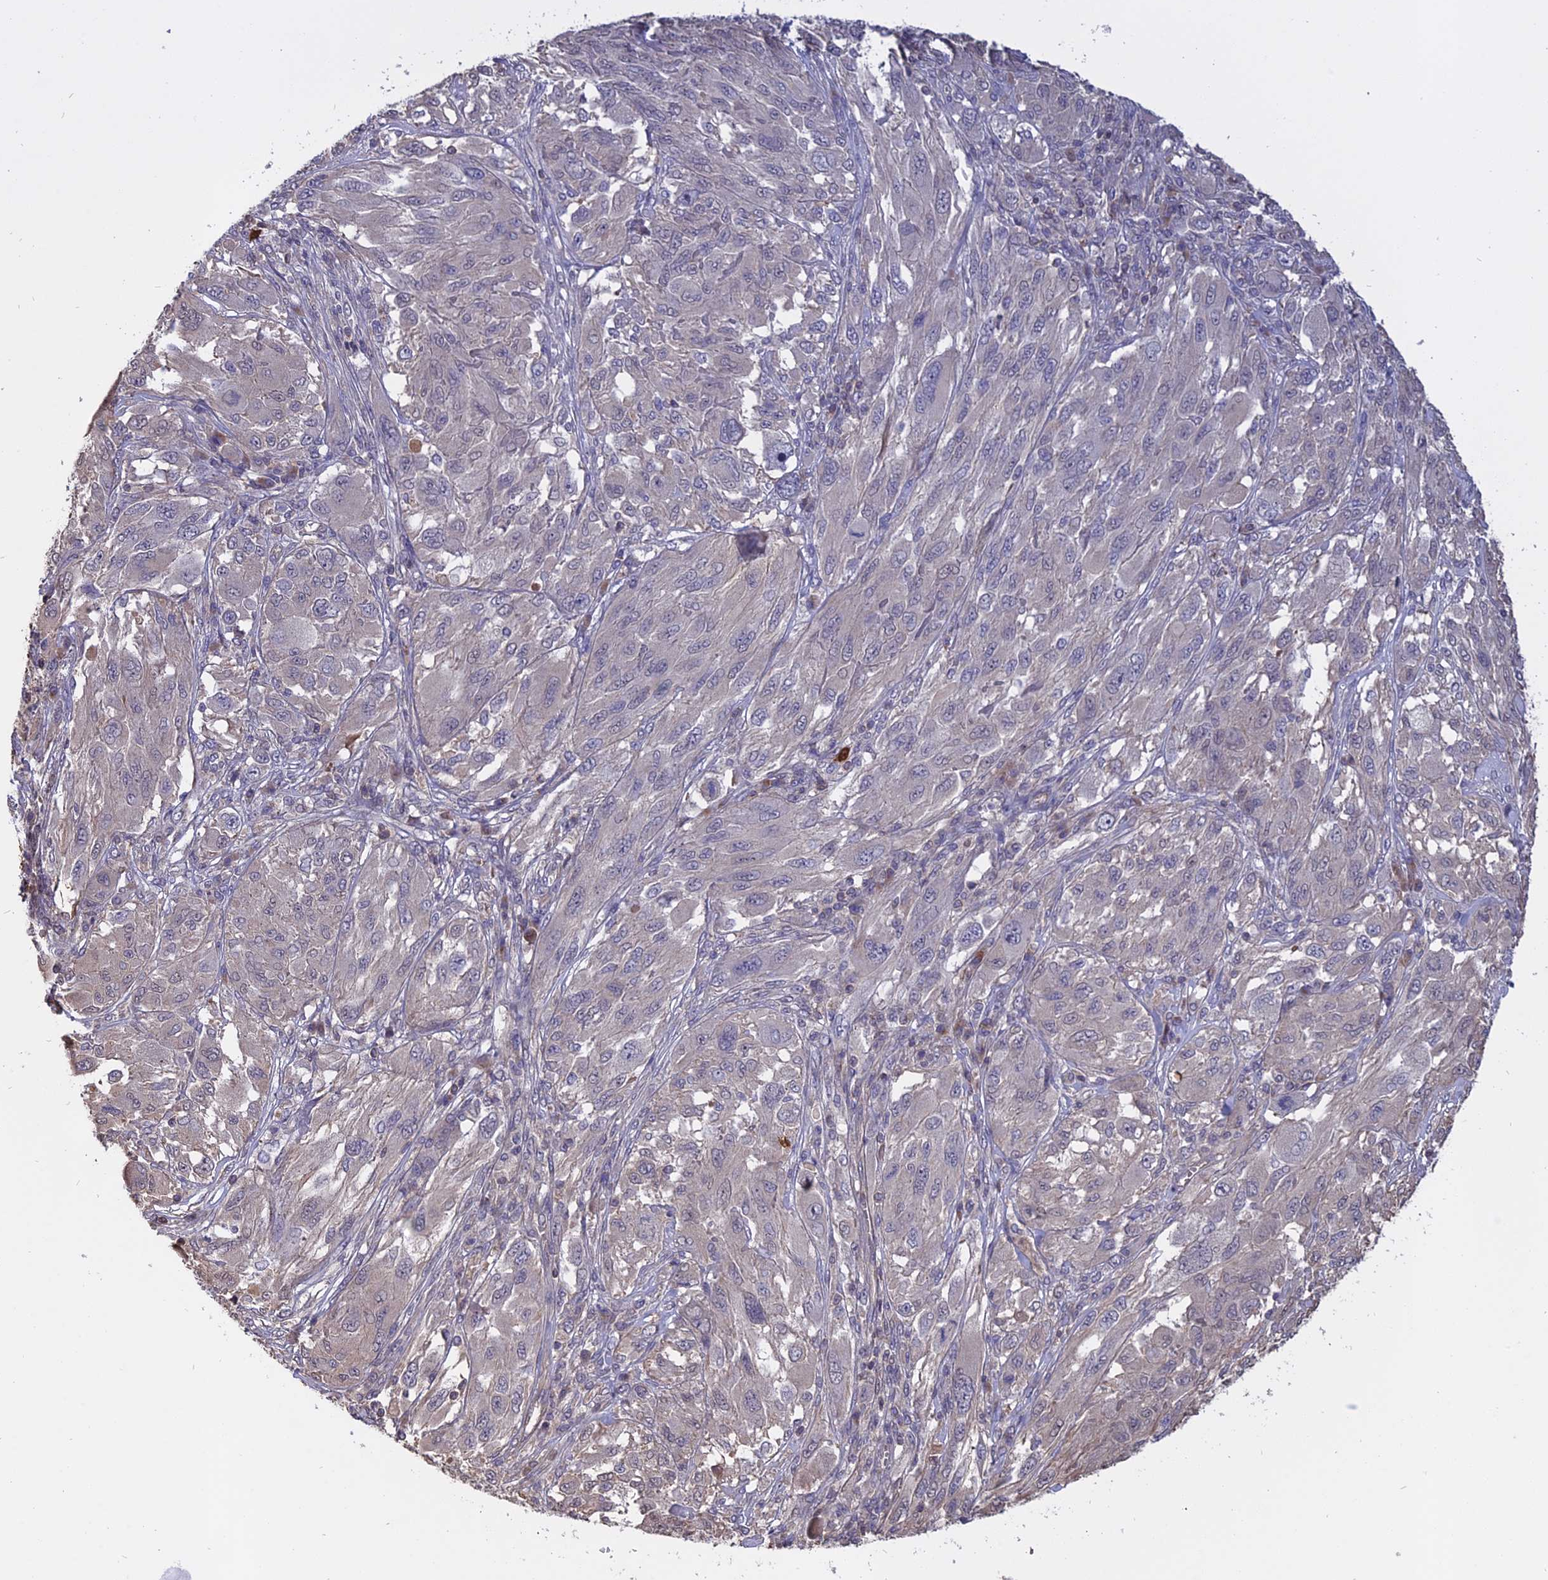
{"staining": {"intensity": "negative", "quantity": "none", "location": "none"}, "tissue": "melanoma", "cell_type": "Tumor cells", "image_type": "cancer", "snomed": [{"axis": "morphology", "description": "Malignant melanoma, NOS"}, {"axis": "topography", "description": "Skin"}], "caption": "Malignant melanoma was stained to show a protein in brown. There is no significant expression in tumor cells. (DAB immunohistochemistry (IHC), high magnification).", "gene": "CARMIL2", "patient": {"sex": "female", "age": 91}}